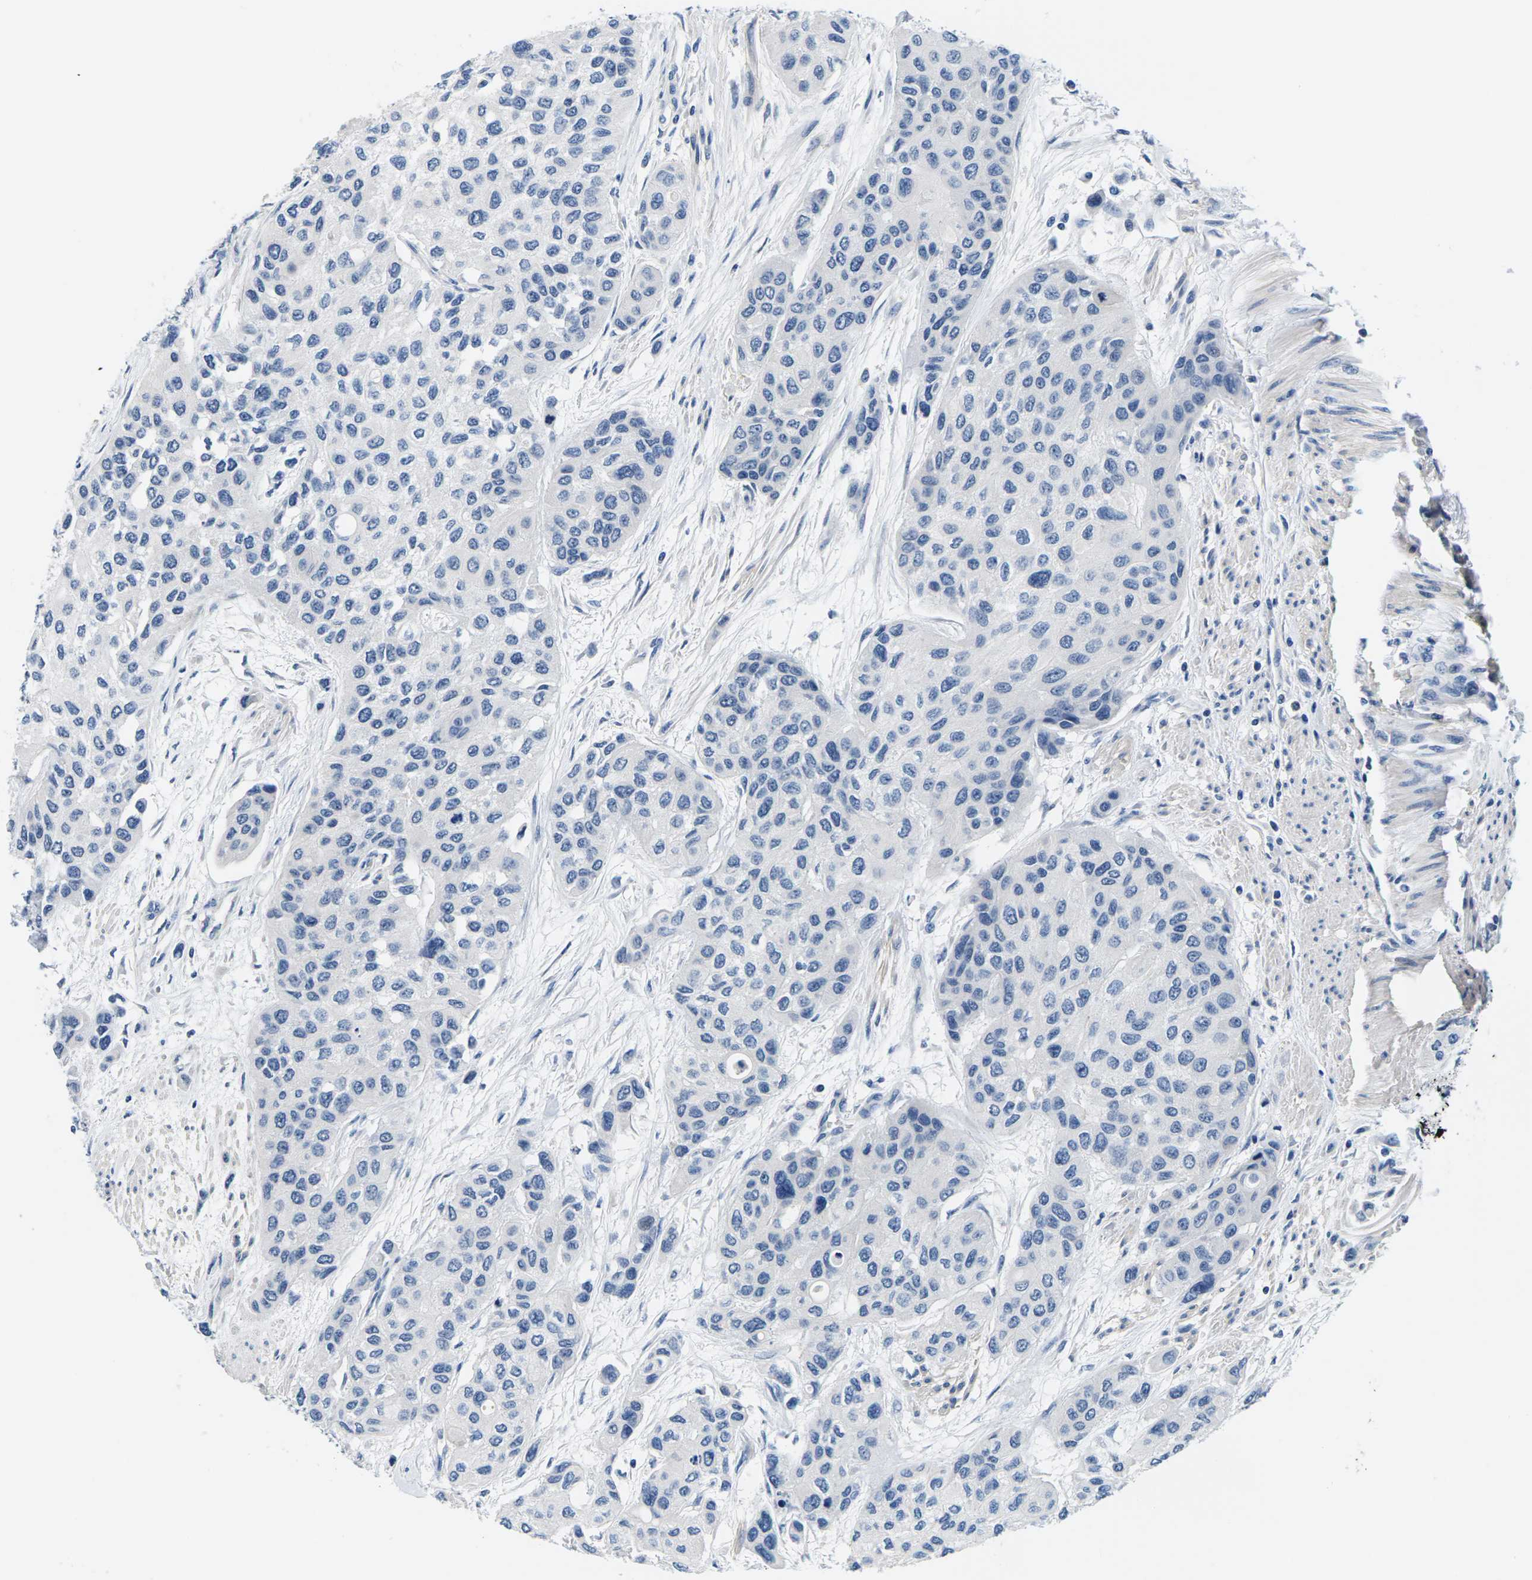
{"staining": {"intensity": "negative", "quantity": "none", "location": "none"}, "tissue": "urothelial cancer", "cell_type": "Tumor cells", "image_type": "cancer", "snomed": [{"axis": "morphology", "description": "Urothelial carcinoma, High grade"}, {"axis": "topography", "description": "Urinary bladder"}], "caption": "A micrograph of human high-grade urothelial carcinoma is negative for staining in tumor cells.", "gene": "TSPAN2", "patient": {"sex": "female", "age": 56}}